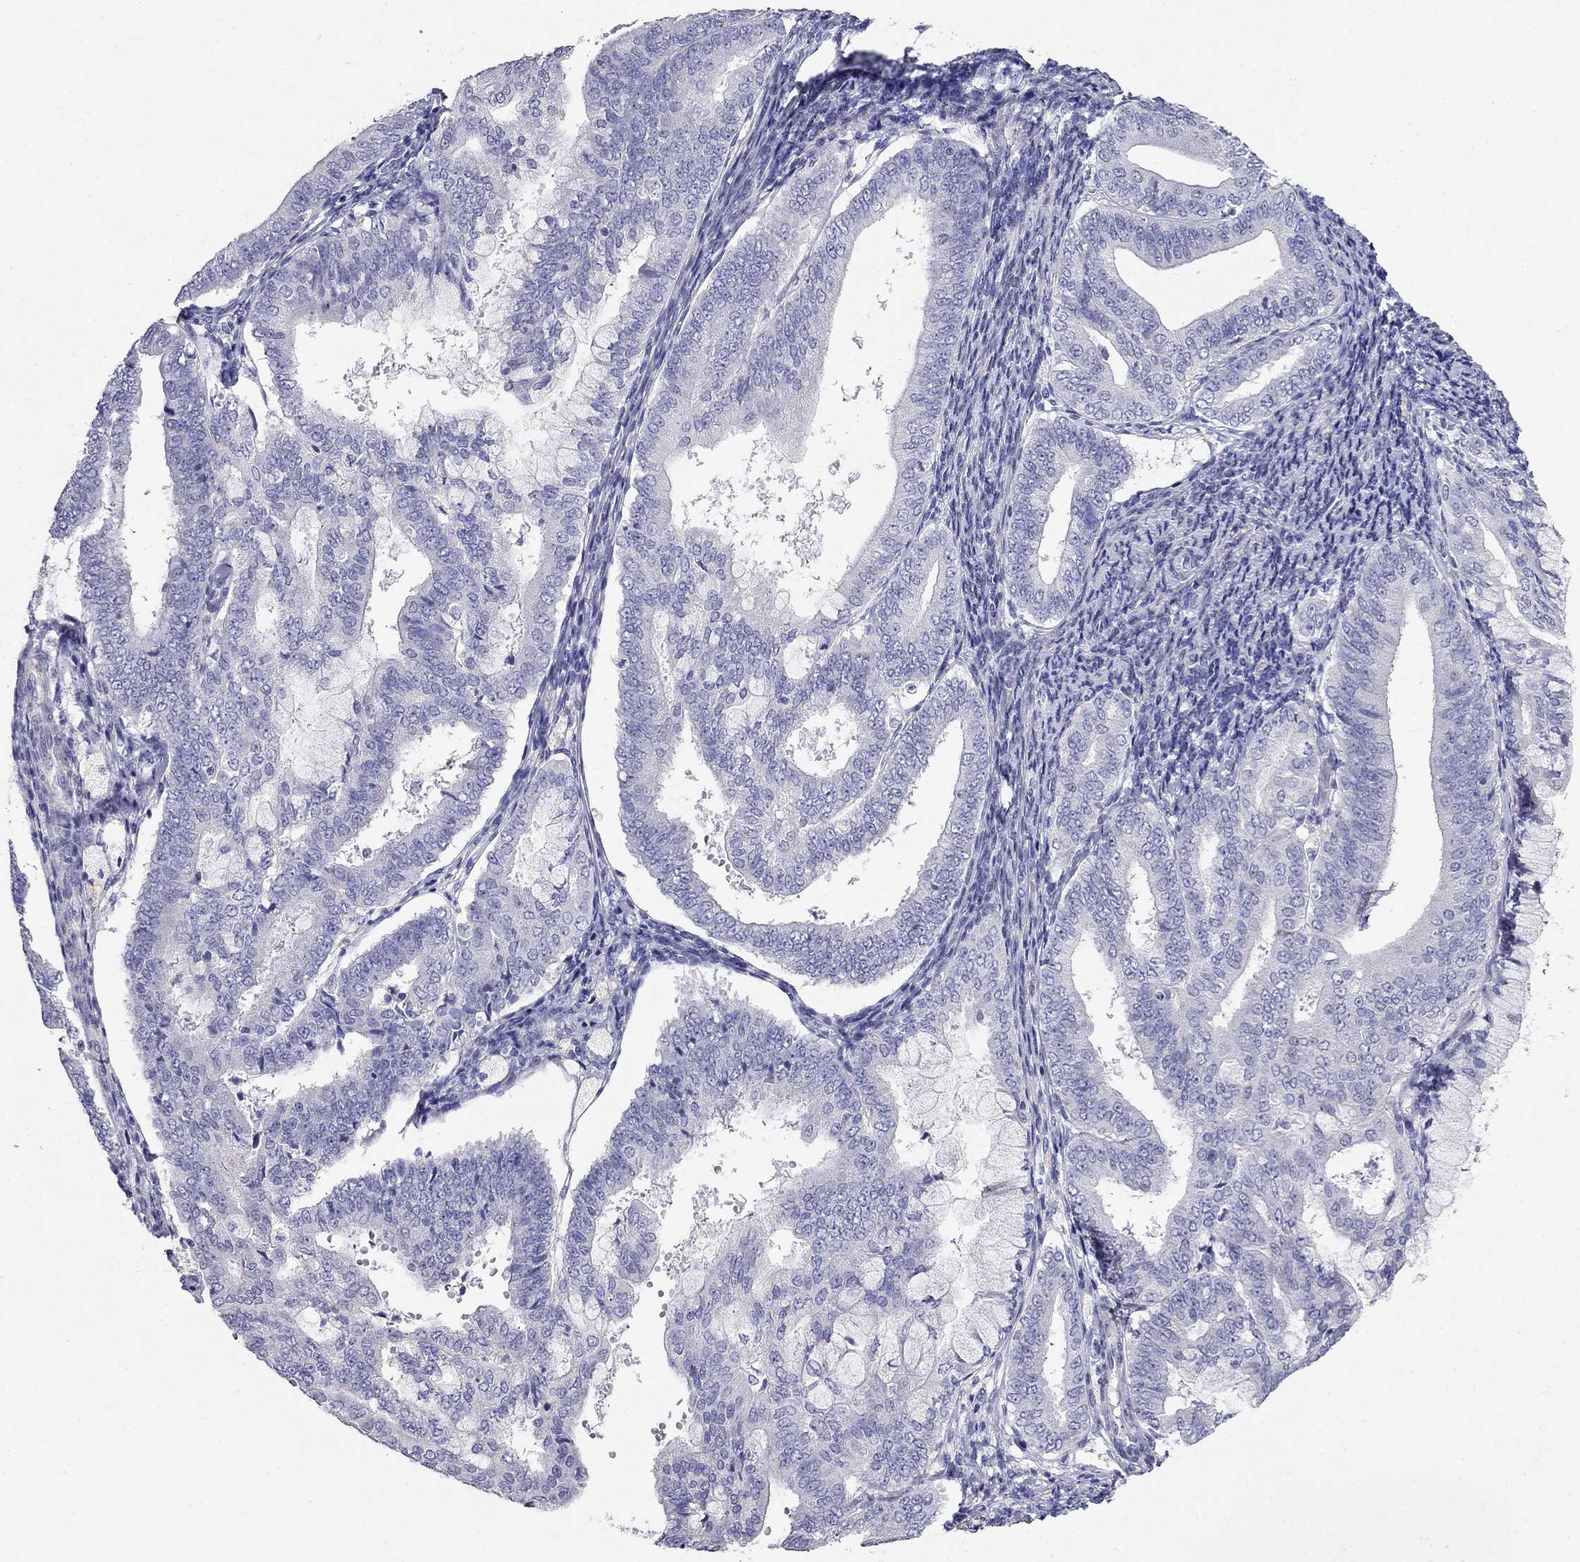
{"staining": {"intensity": "negative", "quantity": "none", "location": "none"}, "tissue": "endometrial cancer", "cell_type": "Tumor cells", "image_type": "cancer", "snomed": [{"axis": "morphology", "description": "Adenocarcinoma, NOS"}, {"axis": "topography", "description": "Endometrium"}], "caption": "Immunohistochemistry (IHC) photomicrograph of neoplastic tissue: human endometrial cancer (adenocarcinoma) stained with DAB (3,3'-diaminobenzidine) exhibits no significant protein staining in tumor cells.", "gene": "LY6H", "patient": {"sex": "female", "age": 63}}